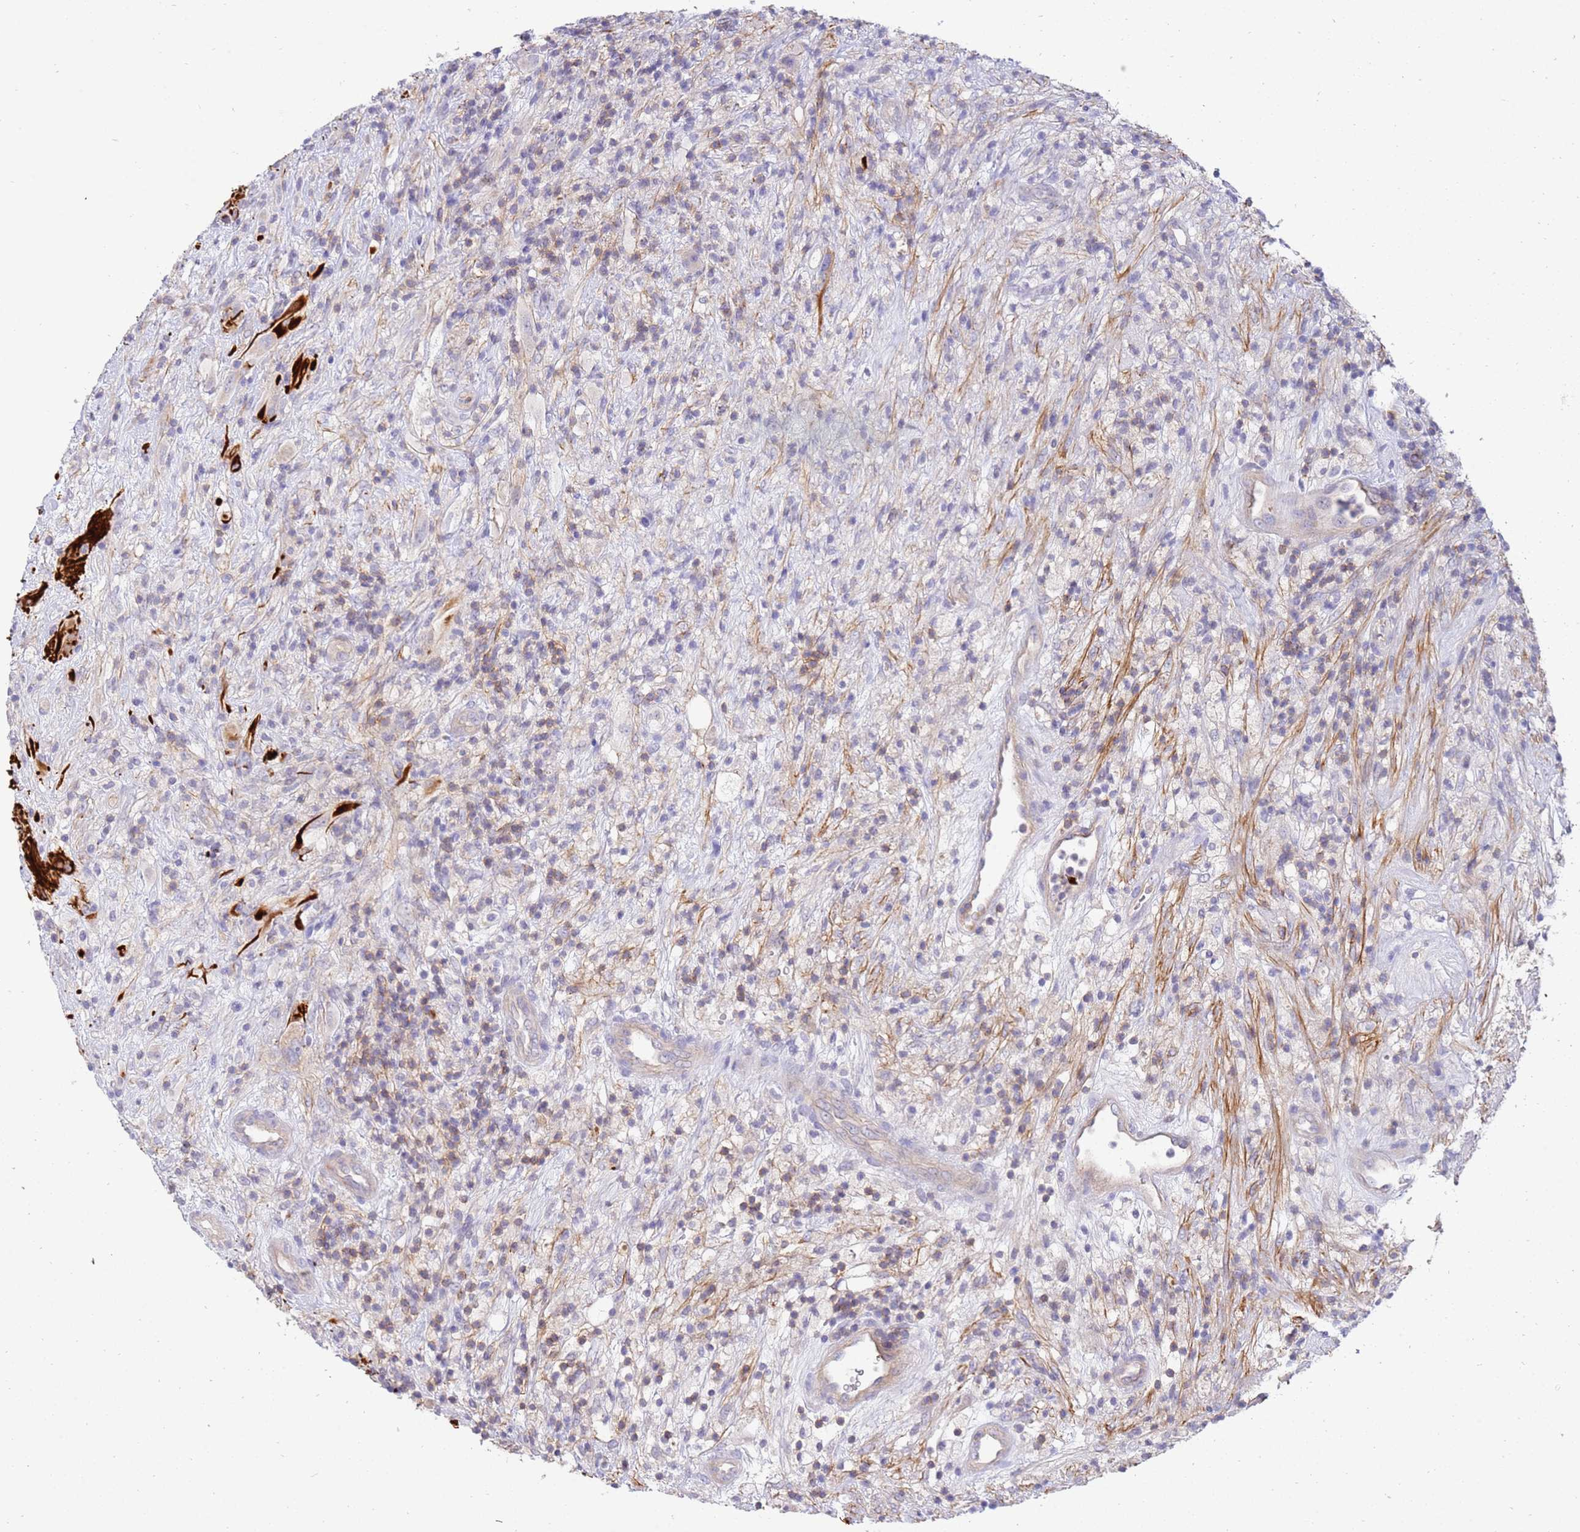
{"staining": {"intensity": "negative", "quantity": "none", "location": "none"}, "tissue": "glioma", "cell_type": "Tumor cells", "image_type": "cancer", "snomed": [{"axis": "morphology", "description": "Glioma, malignant, High grade"}, {"axis": "topography", "description": "Brain"}], "caption": "There is no significant positivity in tumor cells of malignant high-grade glioma.", "gene": "STK25", "patient": {"sex": "male", "age": 69}}